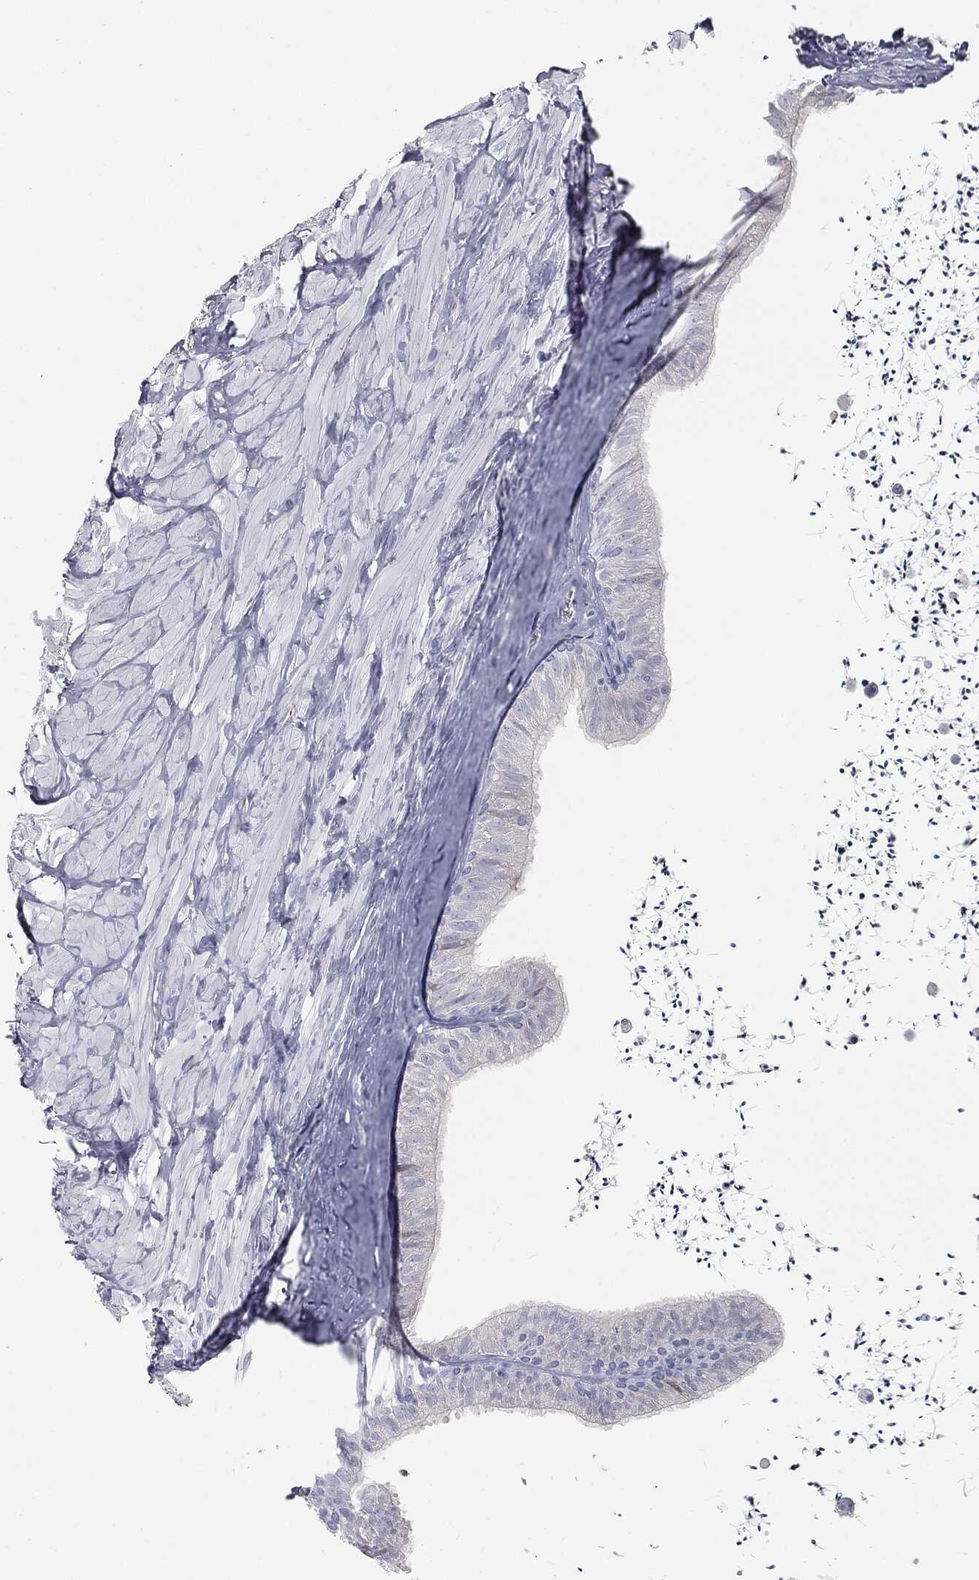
{"staining": {"intensity": "negative", "quantity": "none", "location": "none"}, "tissue": "epididymis", "cell_type": "Glandular cells", "image_type": "normal", "snomed": [{"axis": "morphology", "description": "Normal tissue, NOS"}, {"axis": "topography", "description": "Epididymis"}], "caption": "The micrograph reveals no staining of glandular cells in normal epididymis.", "gene": "MUC5AC", "patient": {"sex": "male", "age": 32}}